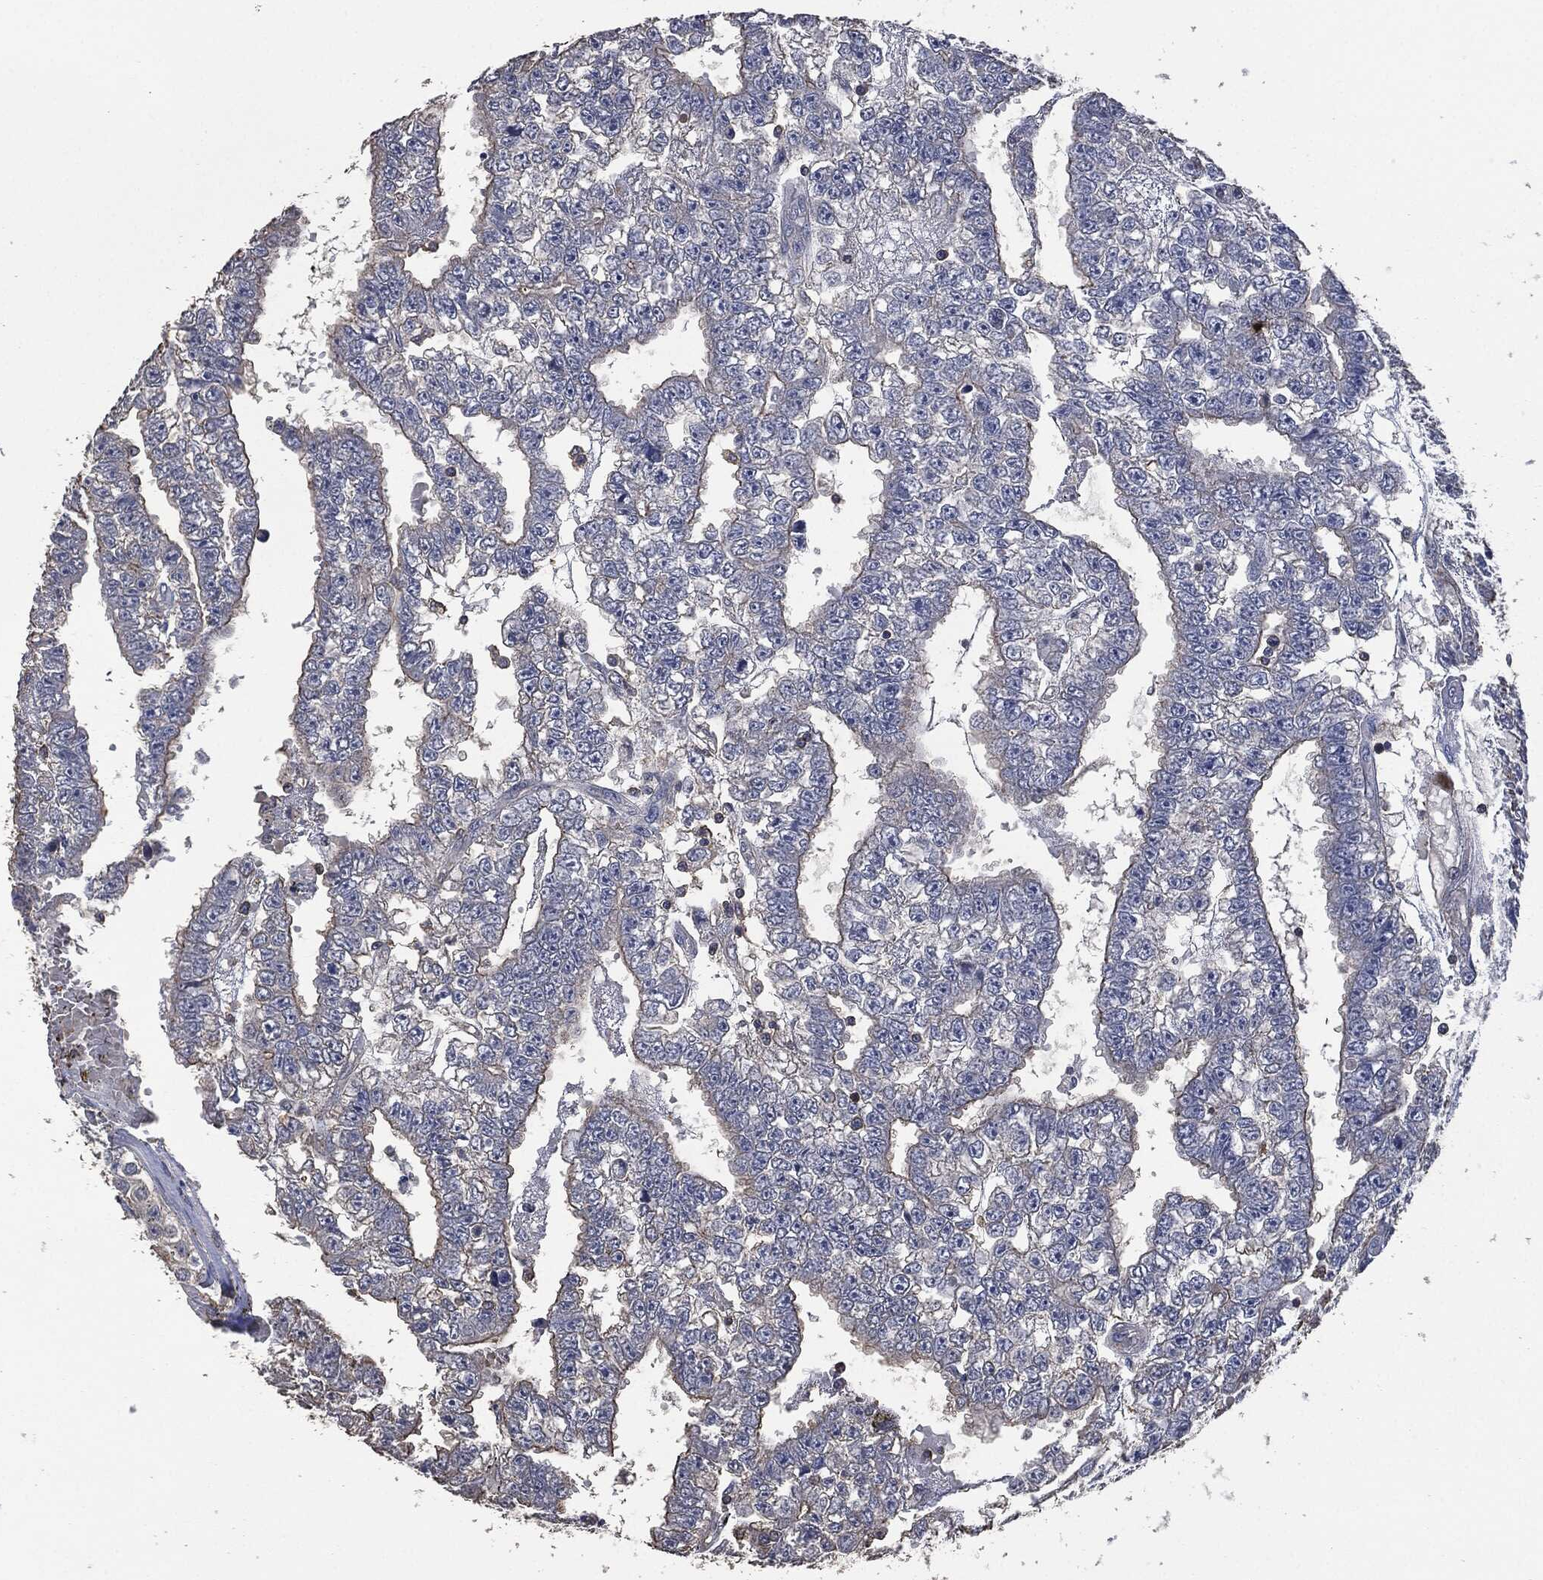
{"staining": {"intensity": "moderate", "quantity": "<25%", "location": "cytoplasmic/membranous"}, "tissue": "testis cancer", "cell_type": "Tumor cells", "image_type": "cancer", "snomed": [{"axis": "morphology", "description": "Carcinoma, Embryonal, NOS"}, {"axis": "topography", "description": "Testis"}], "caption": "Immunohistochemistry (IHC) (DAB) staining of human testis embryonal carcinoma displays moderate cytoplasmic/membranous protein positivity in approximately <25% of tumor cells. (DAB IHC, brown staining for protein, blue staining for nuclei).", "gene": "MSLN", "patient": {"sex": "male", "age": 25}}